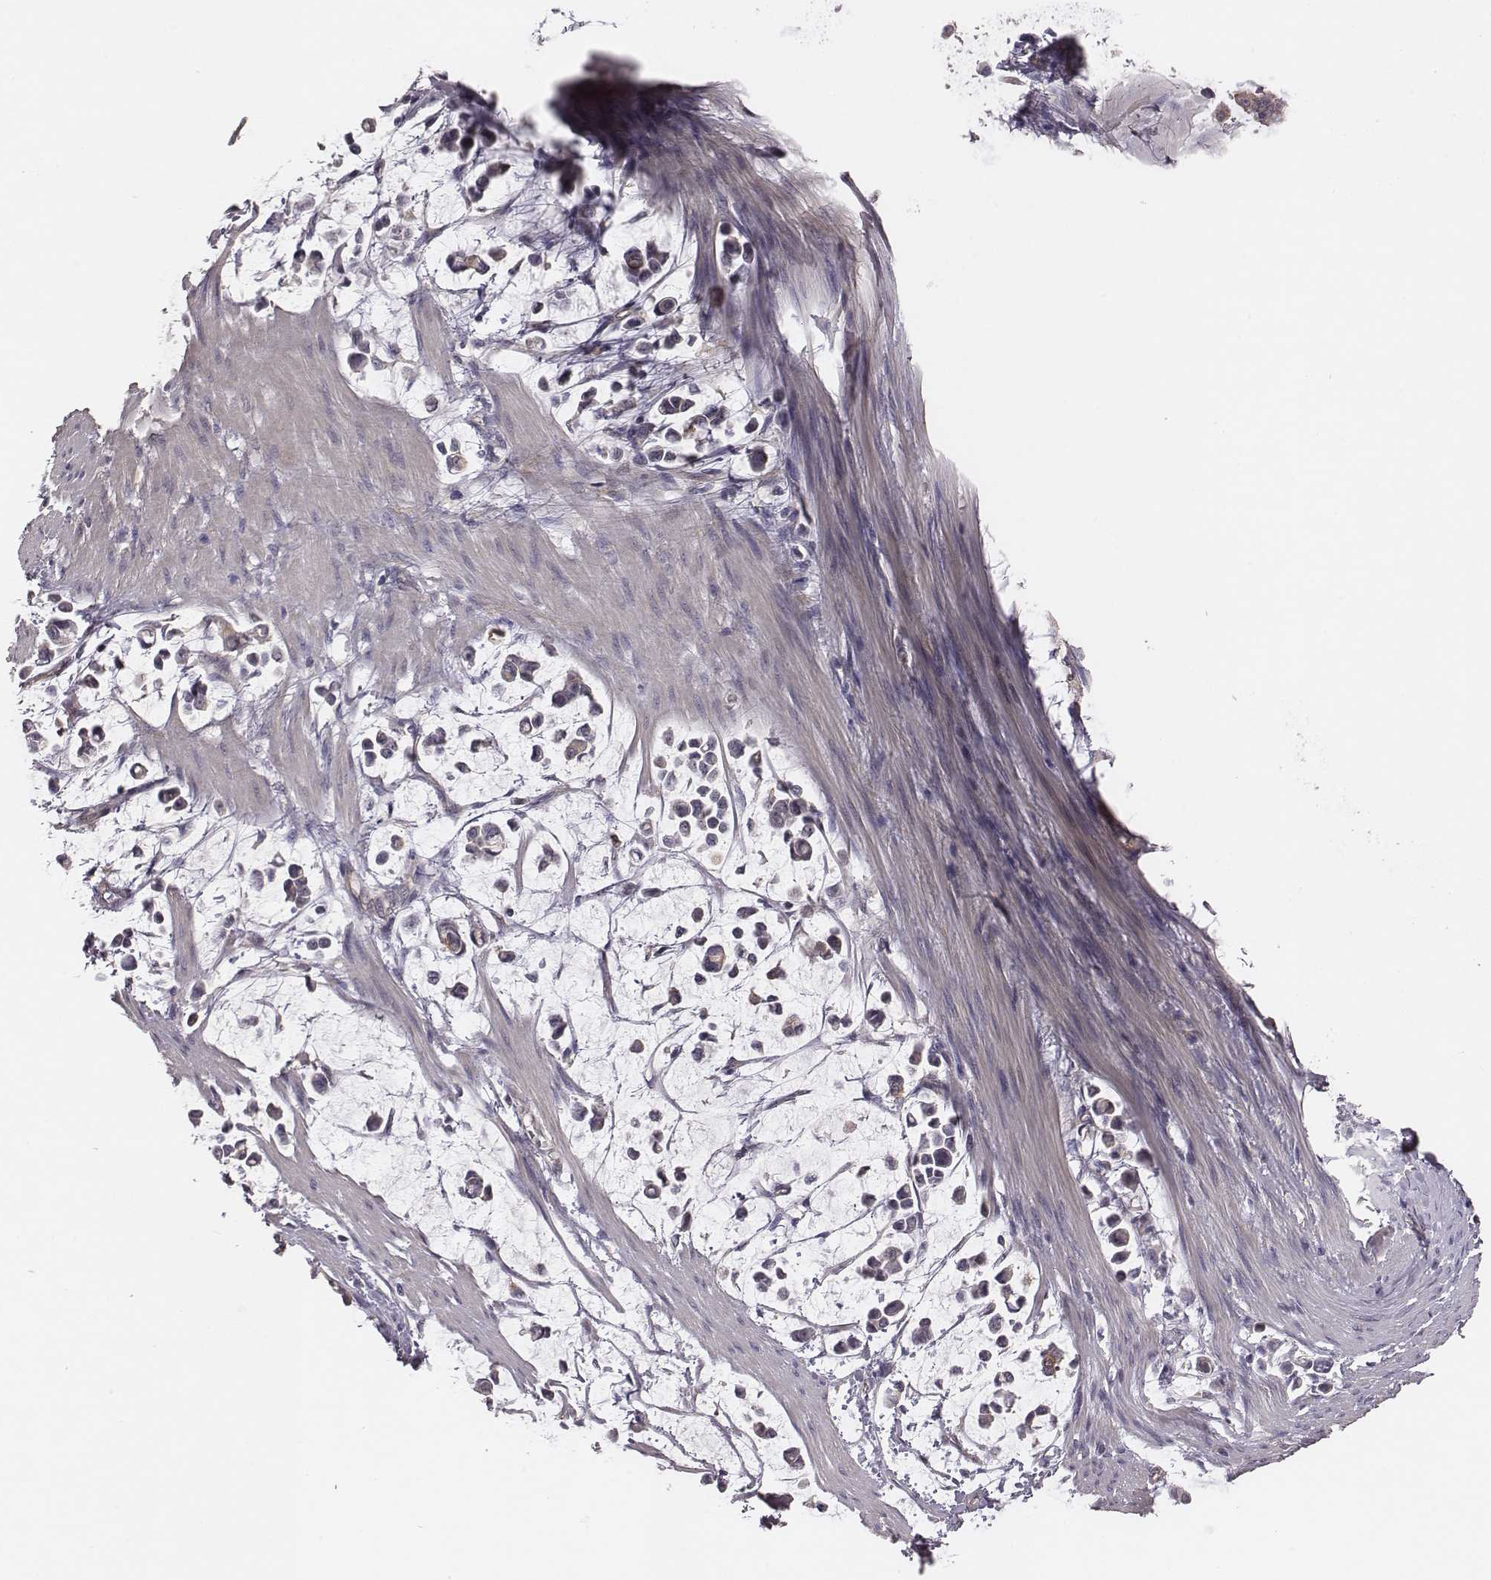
{"staining": {"intensity": "negative", "quantity": "none", "location": "none"}, "tissue": "stomach cancer", "cell_type": "Tumor cells", "image_type": "cancer", "snomed": [{"axis": "morphology", "description": "Adenocarcinoma, NOS"}, {"axis": "topography", "description": "Stomach"}], "caption": "Tumor cells are negative for protein expression in human stomach cancer (adenocarcinoma).", "gene": "SCARF1", "patient": {"sex": "male", "age": 82}}